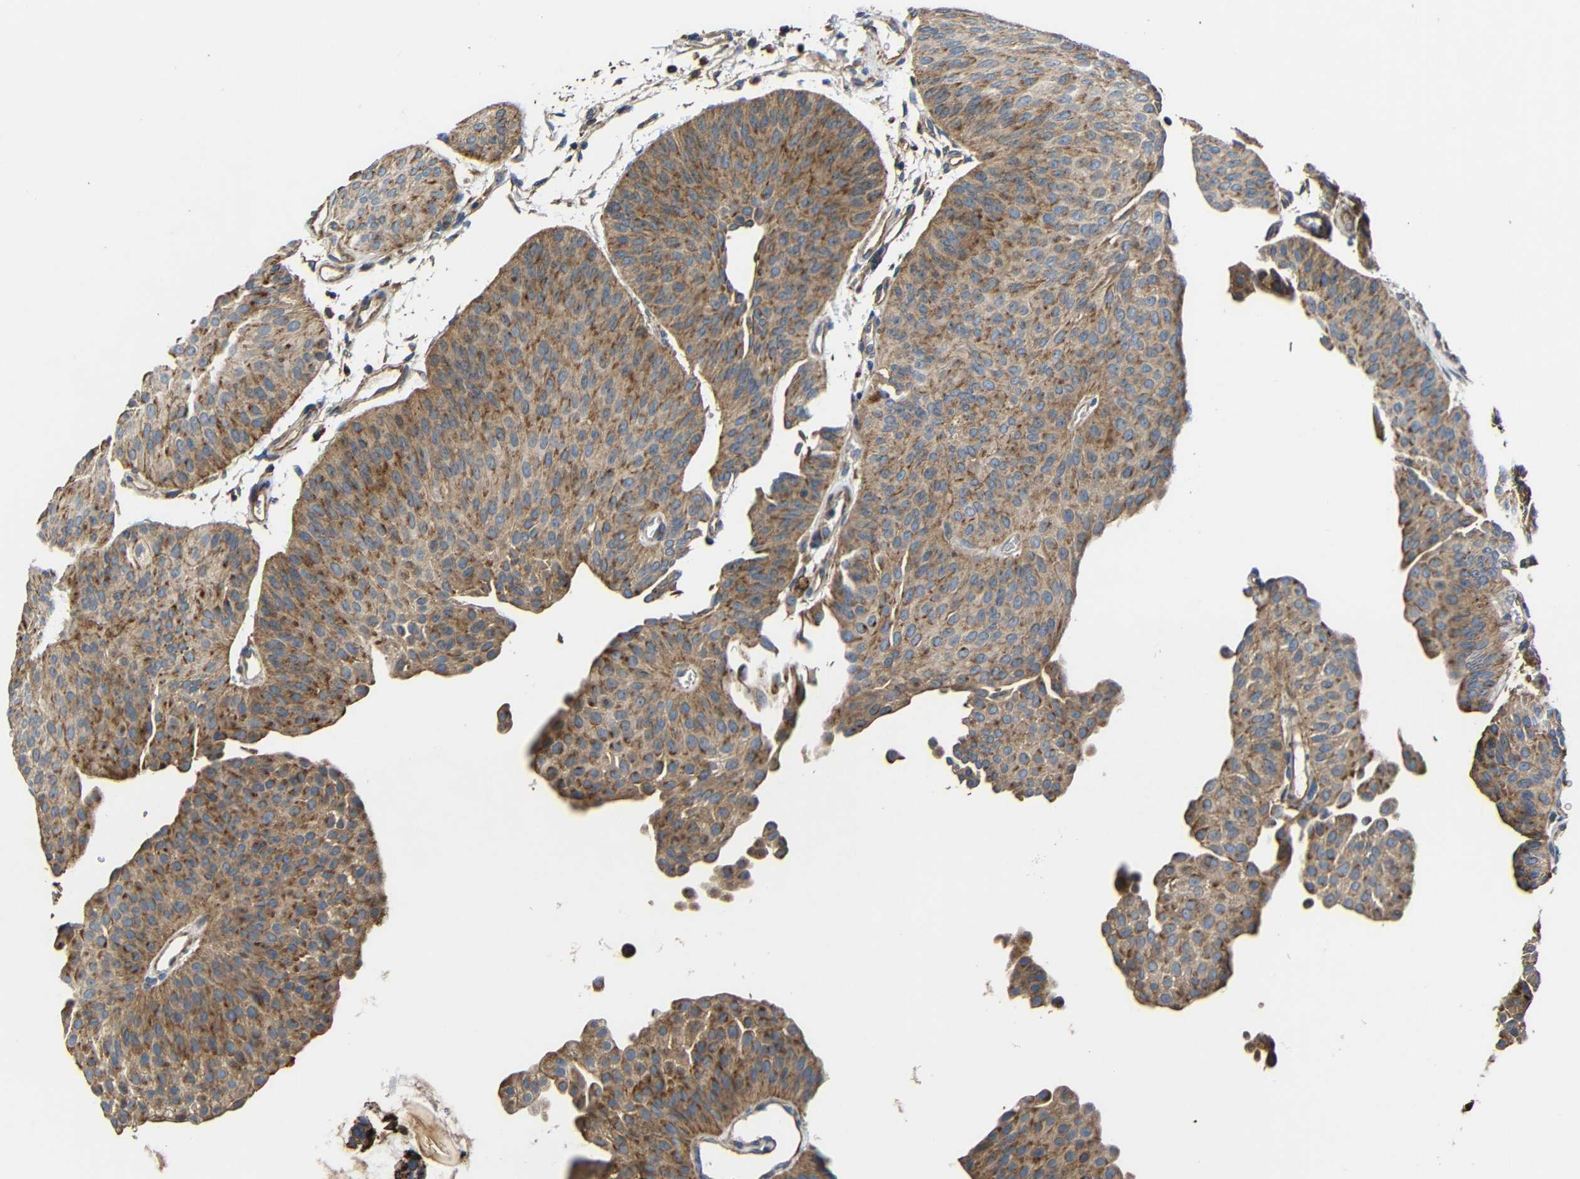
{"staining": {"intensity": "moderate", "quantity": ">75%", "location": "cytoplasmic/membranous"}, "tissue": "urothelial cancer", "cell_type": "Tumor cells", "image_type": "cancer", "snomed": [{"axis": "morphology", "description": "Urothelial carcinoma, Low grade"}, {"axis": "topography", "description": "Urinary bladder"}], "caption": "This image reveals IHC staining of human low-grade urothelial carcinoma, with medium moderate cytoplasmic/membranous staining in approximately >75% of tumor cells.", "gene": "RHOT2", "patient": {"sex": "female", "age": 60}}